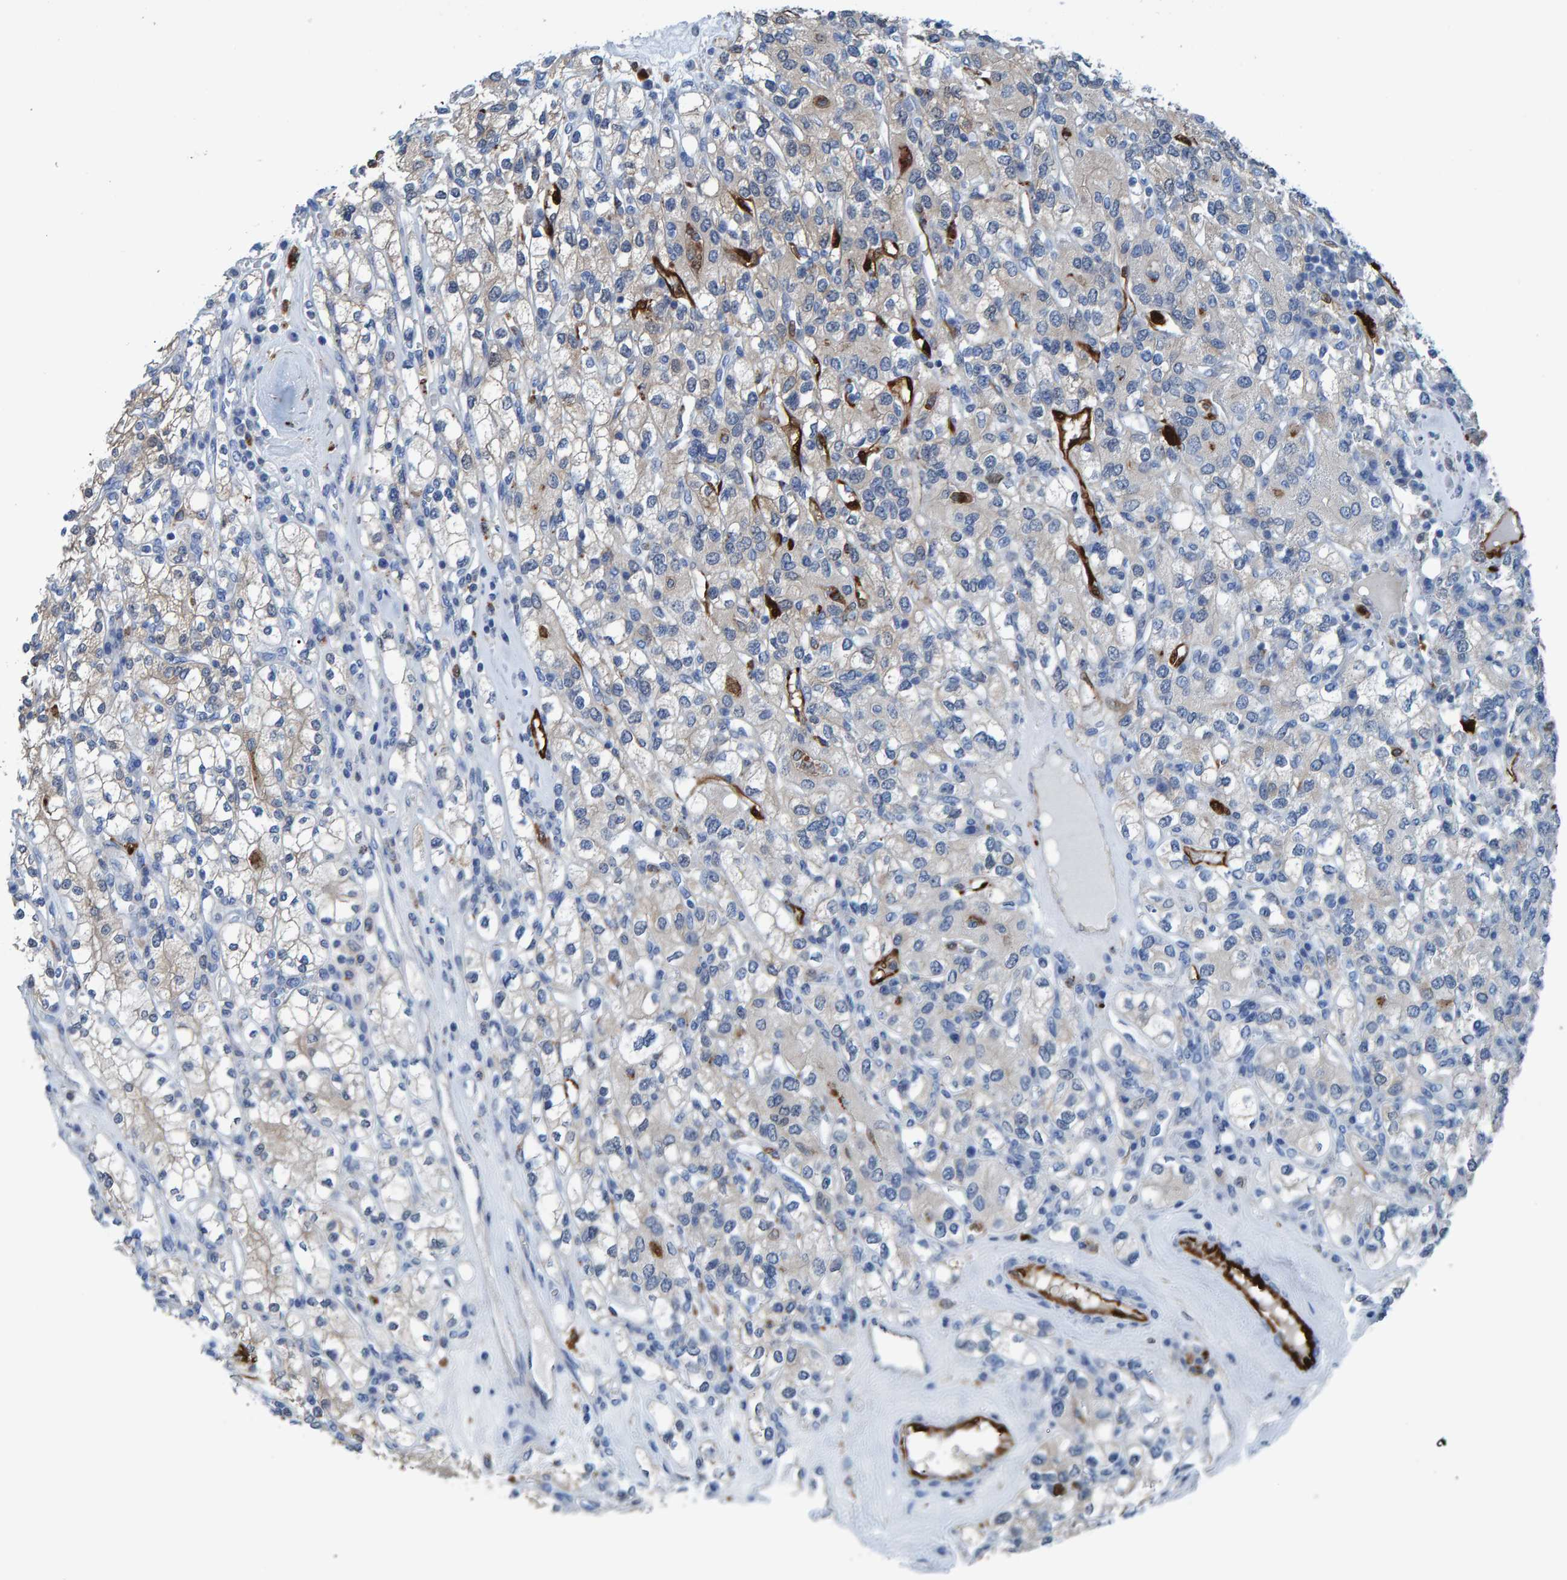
{"staining": {"intensity": "weak", "quantity": "<25%", "location": "cytoplasmic/membranous"}, "tissue": "renal cancer", "cell_type": "Tumor cells", "image_type": "cancer", "snomed": [{"axis": "morphology", "description": "Adenocarcinoma, NOS"}, {"axis": "topography", "description": "Kidney"}], "caption": "Immunohistochemistry micrograph of renal adenocarcinoma stained for a protein (brown), which shows no positivity in tumor cells.", "gene": "IDO1", "patient": {"sex": "male", "age": 77}}